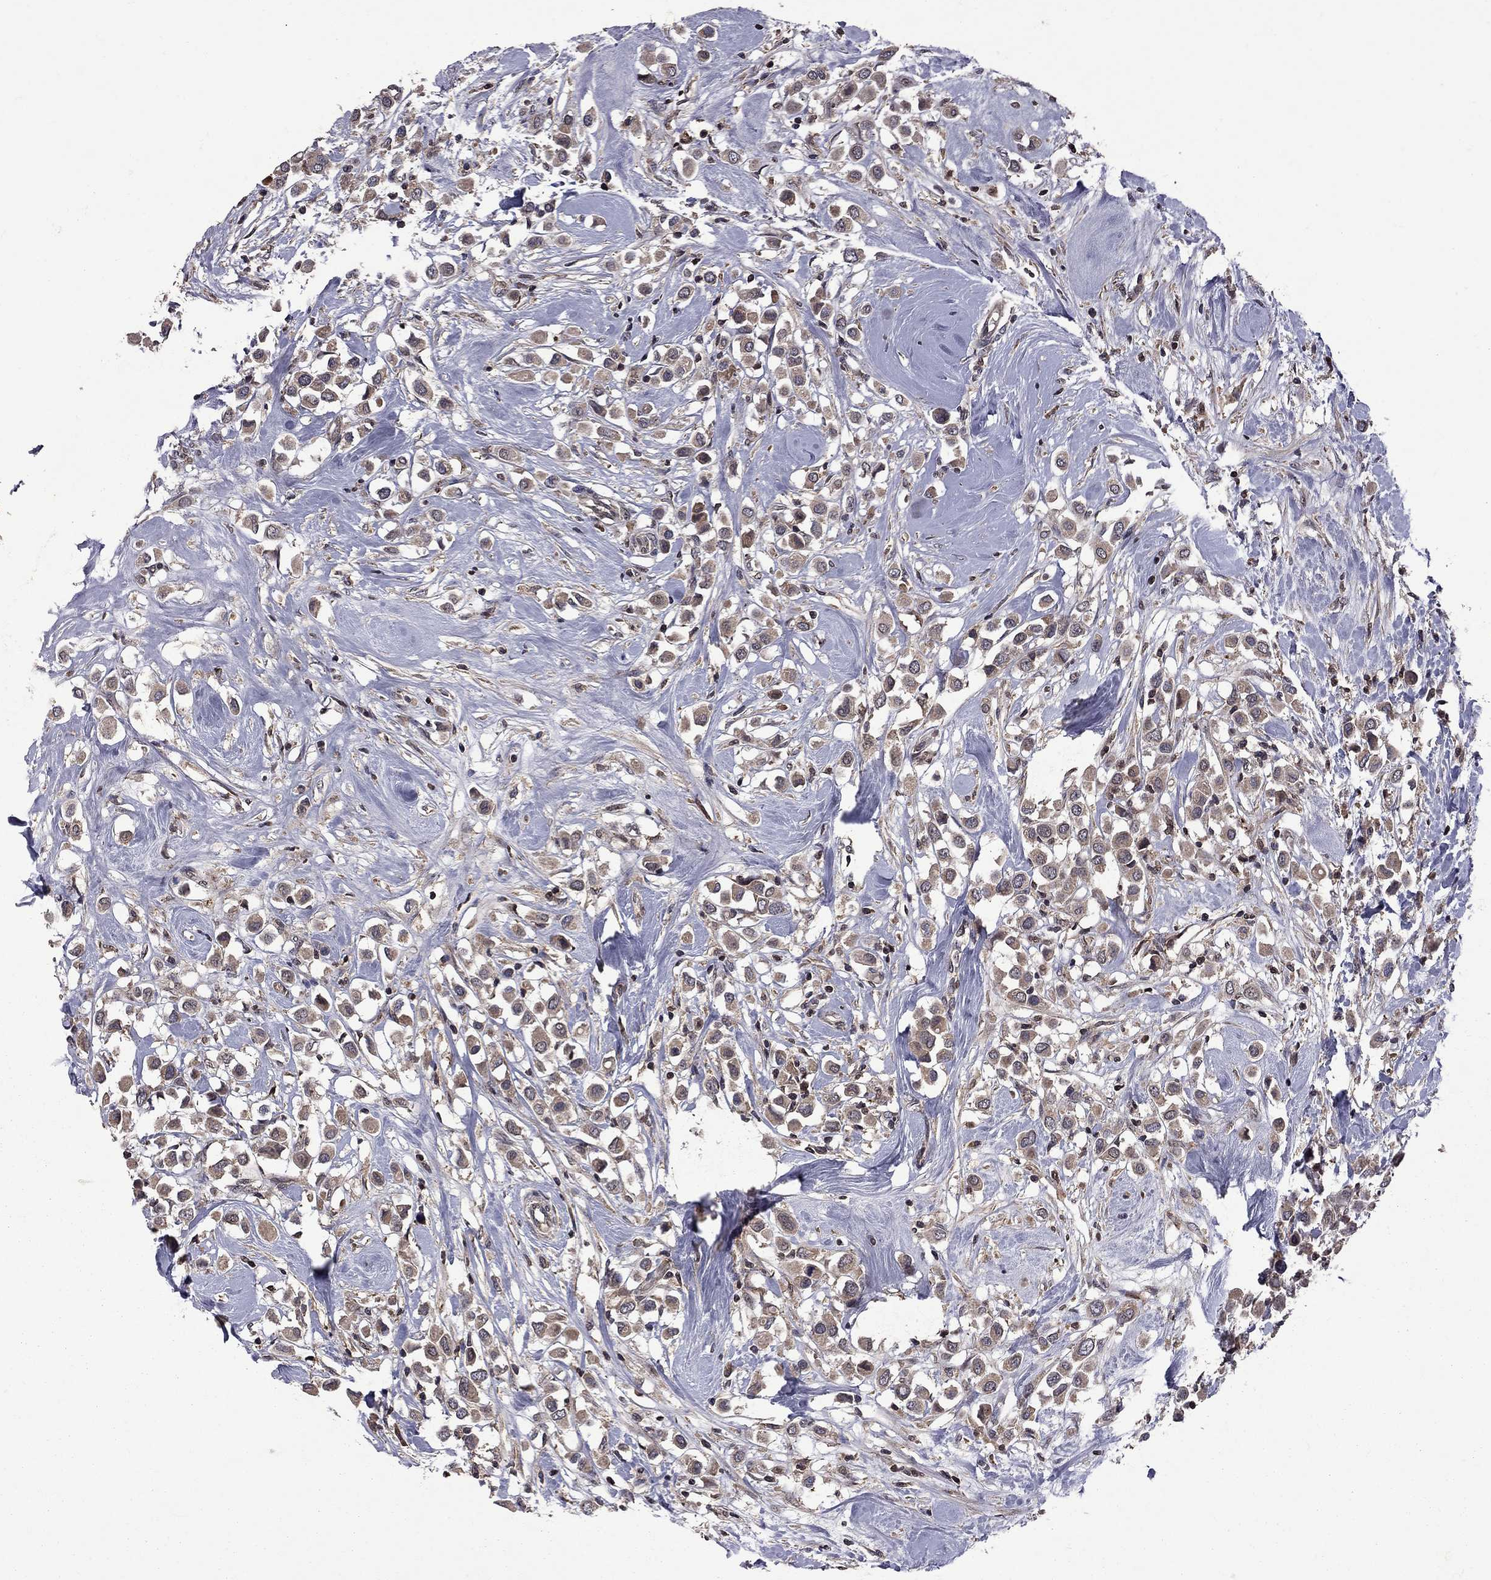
{"staining": {"intensity": "moderate", "quantity": ">75%", "location": "cytoplasmic/membranous"}, "tissue": "breast cancer", "cell_type": "Tumor cells", "image_type": "cancer", "snomed": [{"axis": "morphology", "description": "Duct carcinoma"}, {"axis": "topography", "description": "Breast"}], "caption": "Tumor cells reveal moderate cytoplasmic/membranous expression in about >75% of cells in breast cancer. The staining is performed using DAB brown chromogen to label protein expression. The nuclei are counter-stained blue using hematoxylin.", "gene": "IPP", "patient": {"sex": "female", "age": 61}}